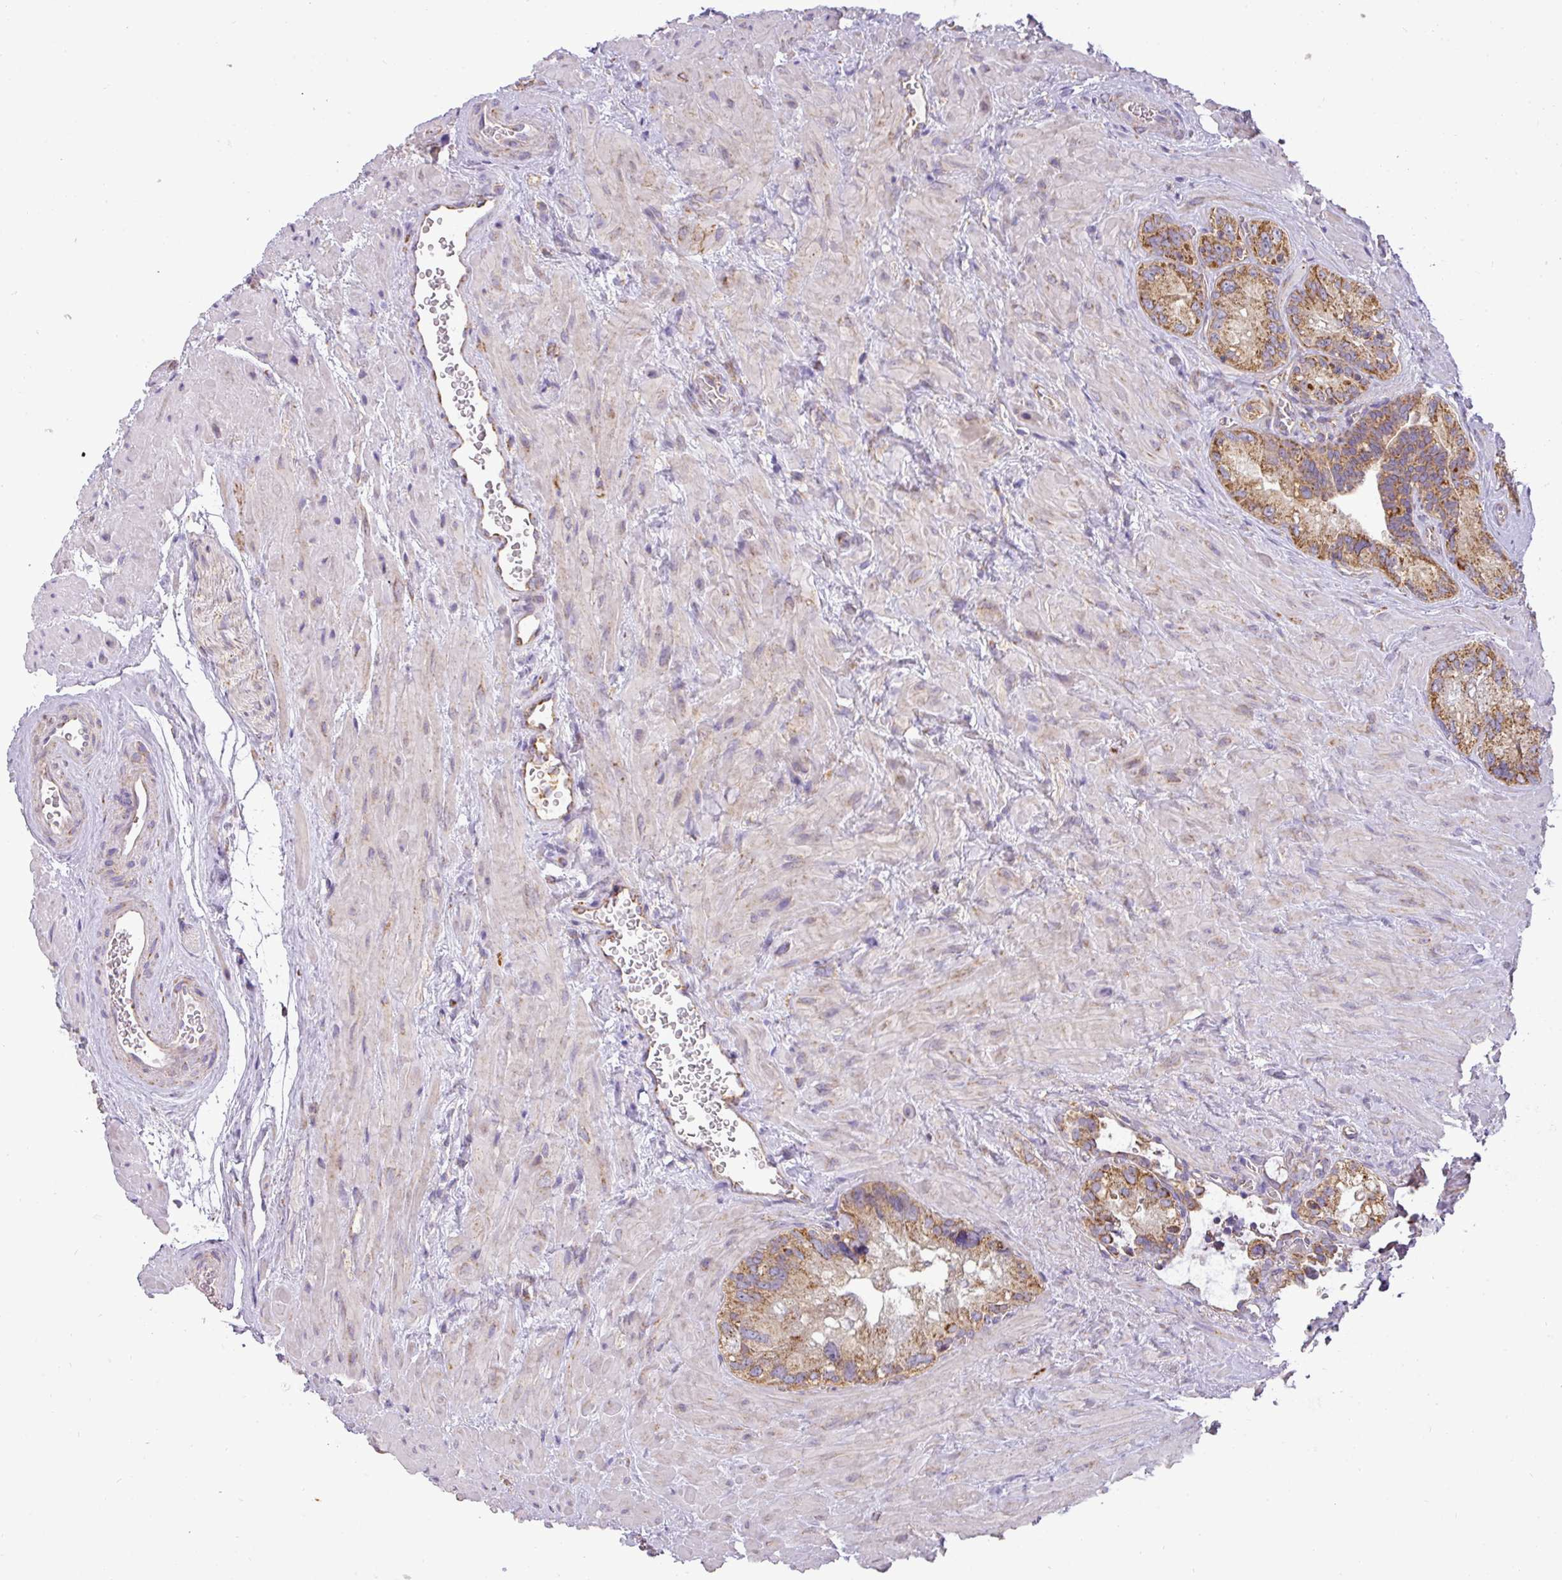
{"staining": {"intensity": "moderate", "quantity": ">75%", "location": "cytoplasmic/membranous"}, "tissue": "seminal vesicle", "cell_type": "Glandular cells", "image_type": "normal", "snomed": [{"axis": "morphology", "description": "Normal tissue, NOS"}, {"axis": "topography", "description": "Seminal veicle"}], "caption": "Immunohistochemistry (IHC) micrograph of unremarkable seminal vesicle stained for a protein (brown), which demonstrates medium levels of moderate cytoplasmic/membranous positivity in about >75% of glandular cells.", "gene": "ZNF211", "patient": {"sex": "male", "age": 68}}